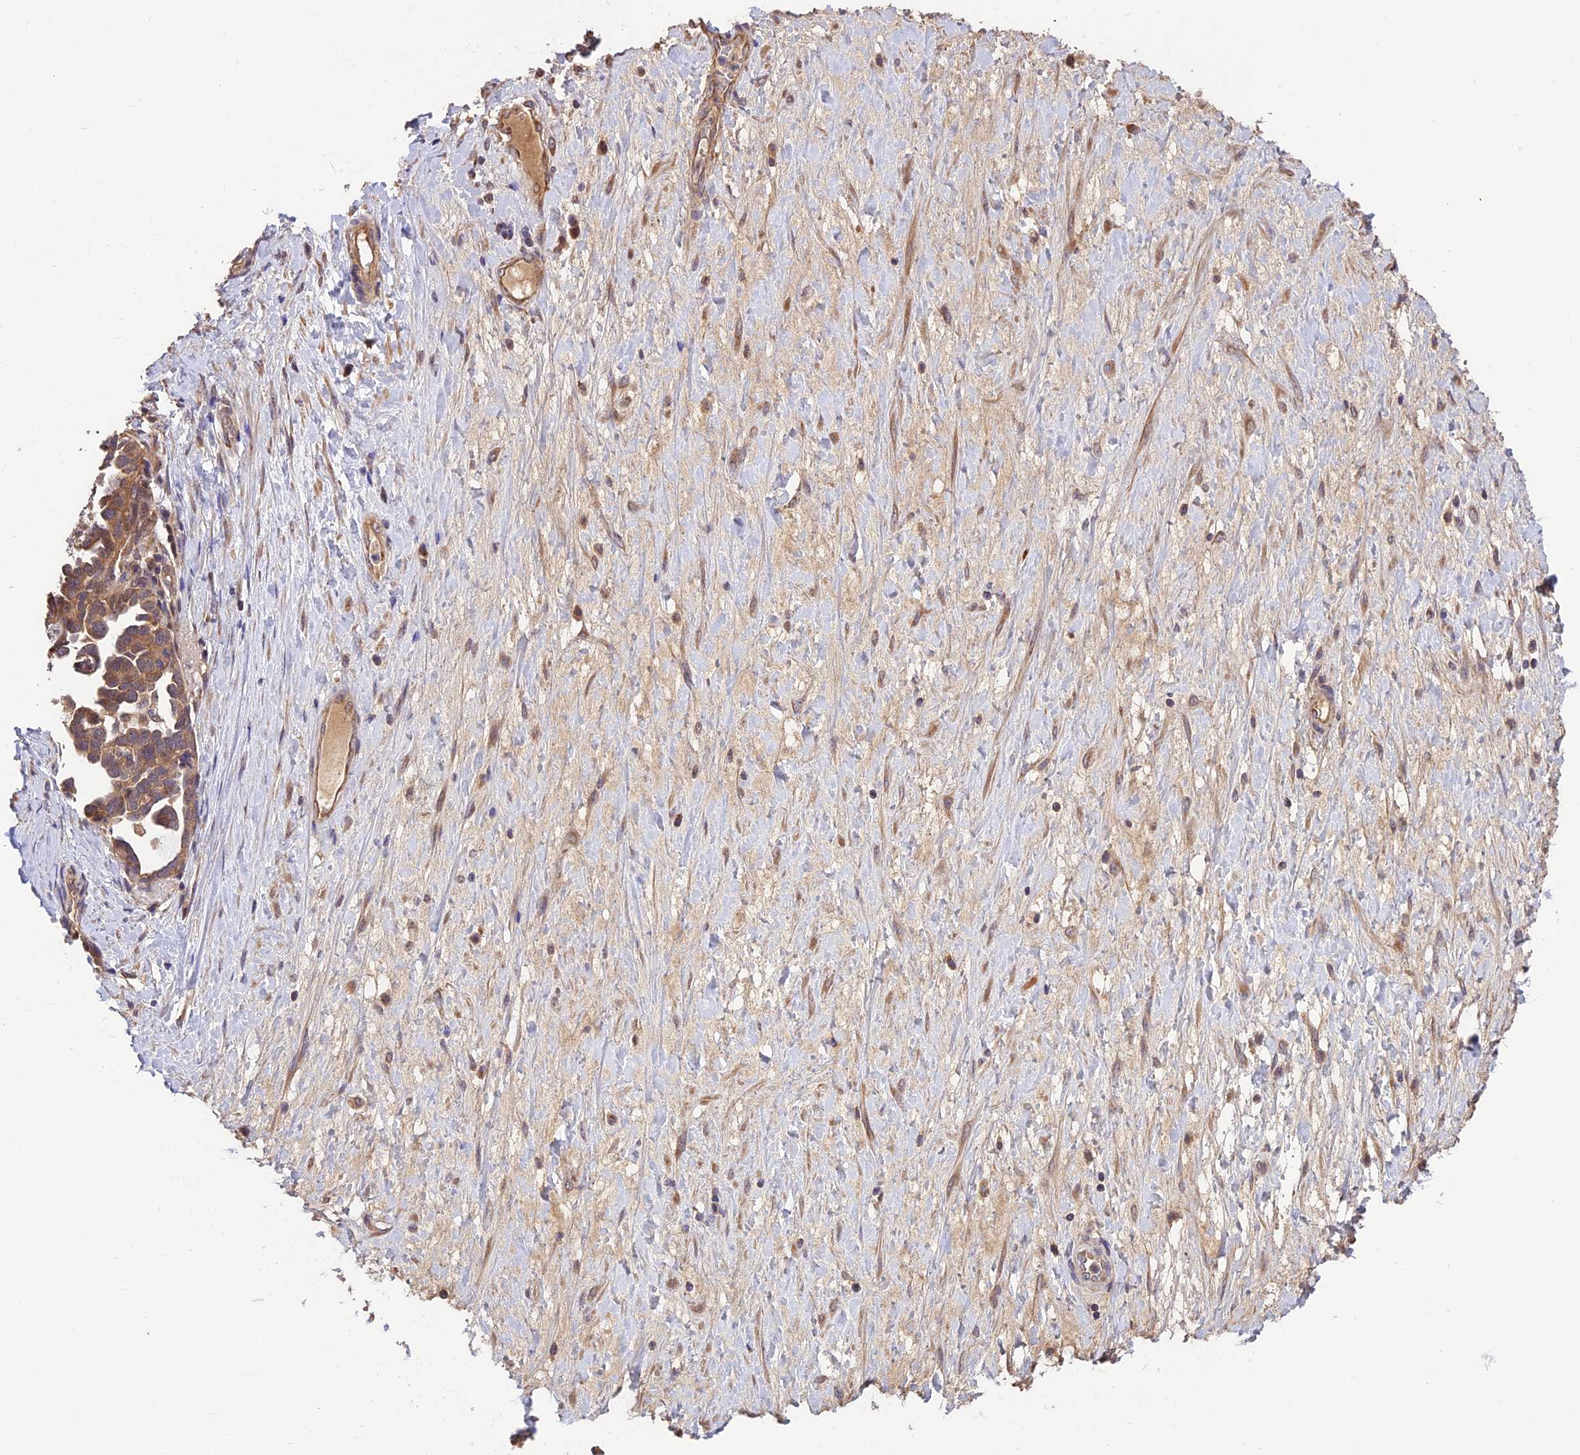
{"staining": {"intensity": "moderate", "quantity": ">75%", "location": "cytoplasmic/membranous"}, "tissue": "ovarian cancer", "cell_type": "Tumor cells", "image_type": "cancer", "snomed": [{"axis": "morphology", "description": "Cystadenocarcinoma, serous, NOS"}, {"axis": "topography", "description": "Ovary"}], "caption": "An image of ovarian cancer (serous cystadenocarcinoma) stained for a protein shows moderate cytoplasmic/membranous brown staining in tumor cells.", "gene": "MNS1", "patient": {"sex": "female", "age": 54}}